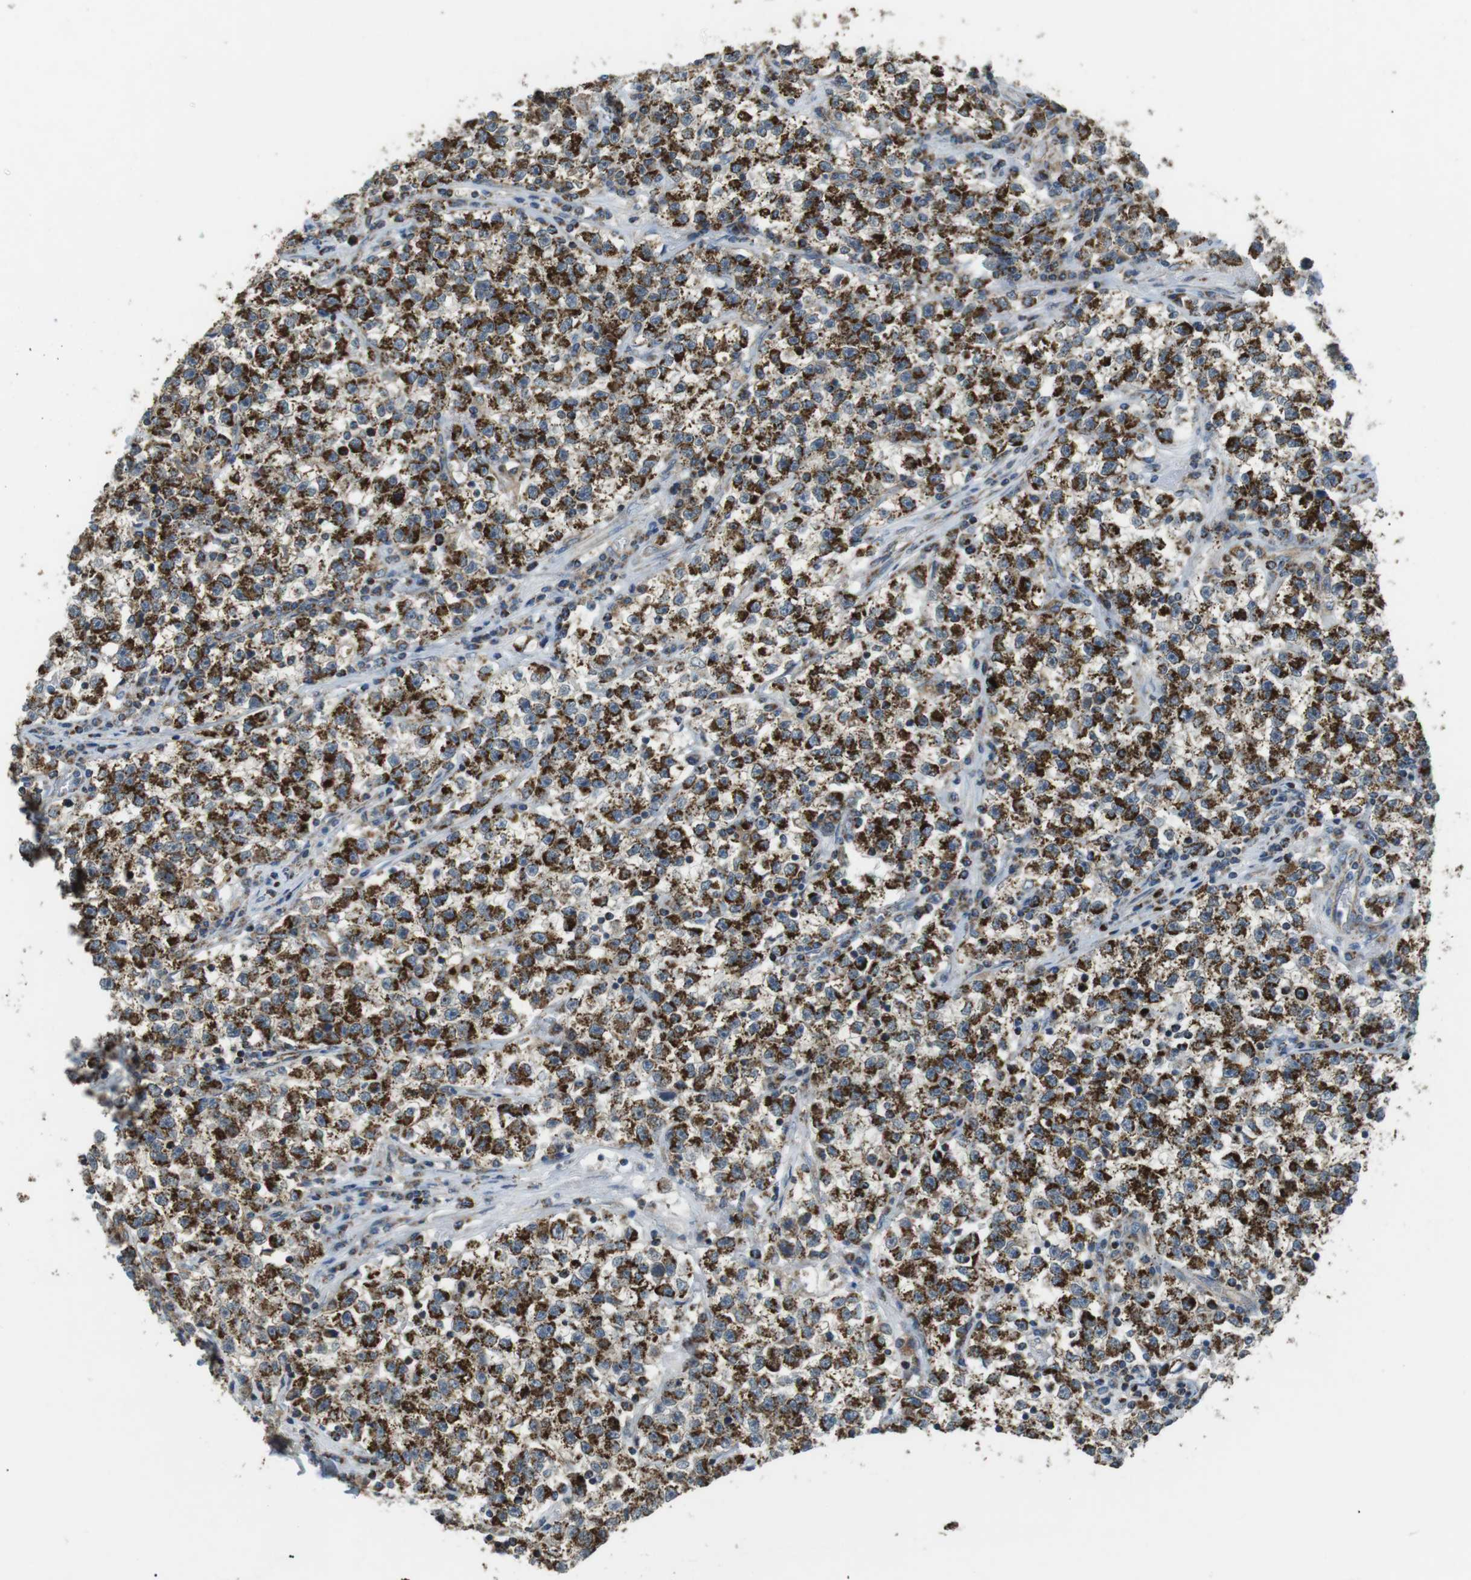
{"staining": {"intensity": "strong", "quantity": ">75%", "location": "cytoplasmic/membranous"}, "tissue": "testis cancer", "cell_type": "Tumor cells", "image_type": "cancer", "snomed": [{"axis": "morphology", "description": "Seminoma, NOS"}, {"axis": "topography", "description": "Testis"}], "caption": "Brown immunohistochemical staining in testis seminoma reveals strong cytoplasmic/membranous staining in approximately >75% of tumor cells.", "gene": "BACE1", "patient": {"sex": "male", "age": 22}}